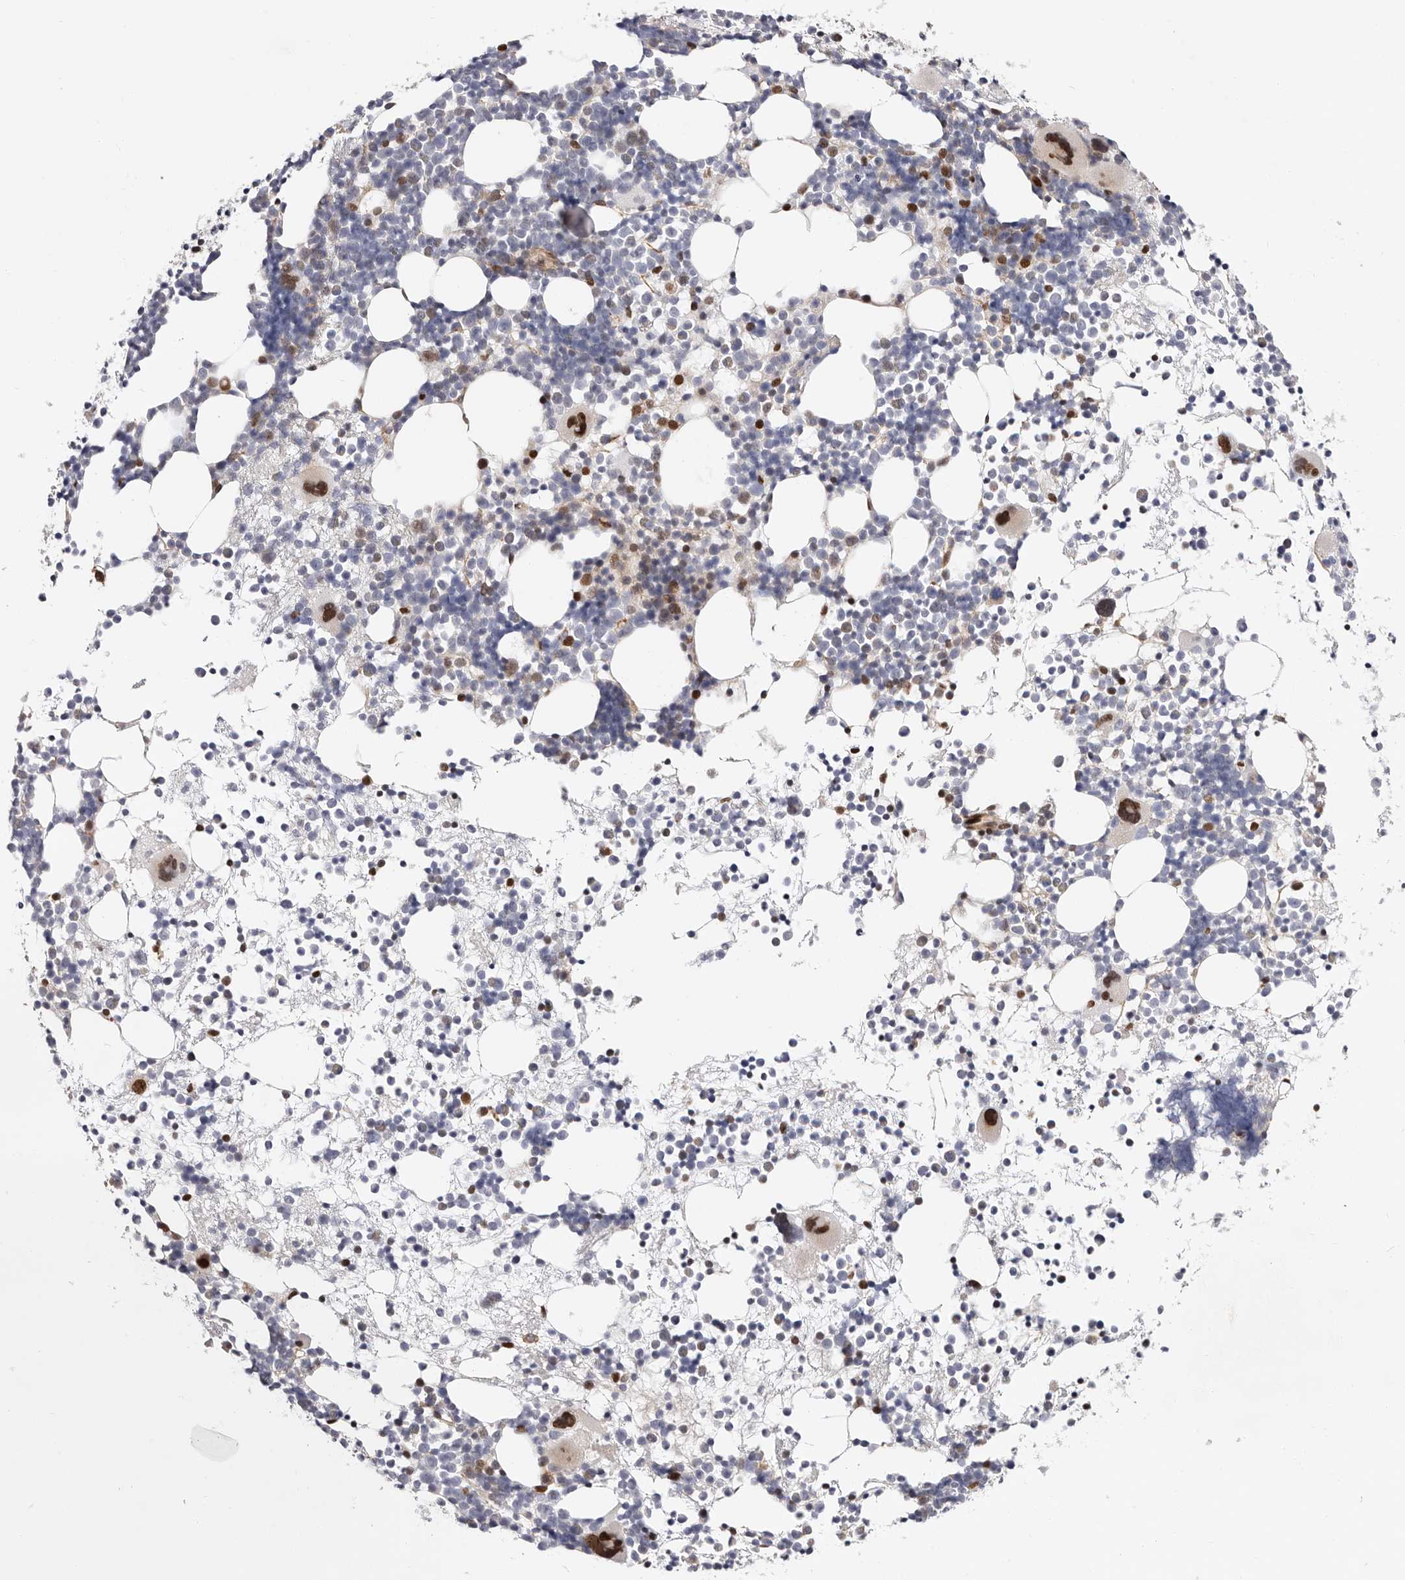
{"staining": {"intensity": "strong", "quantity": "<25%", "location": "nuclear"}, "tissue": "bone marrow", "cell_type": "Hematopoietic cells", "image_type": "normal", "snomed": [{"axis": "morphology", "description": "Normal tissue, NOS"}, {"axis": "topography", "description": "Bone marrow"}], "caption": "IHC (DAB (3,3'-diaminobenzidine)) staining of benign bone marrow displays strong nuclear protein expression in approximately <25% of hematopoietic cells.", "gene": "EPHX3", "patient": {"sex": "female", "age": 57}}